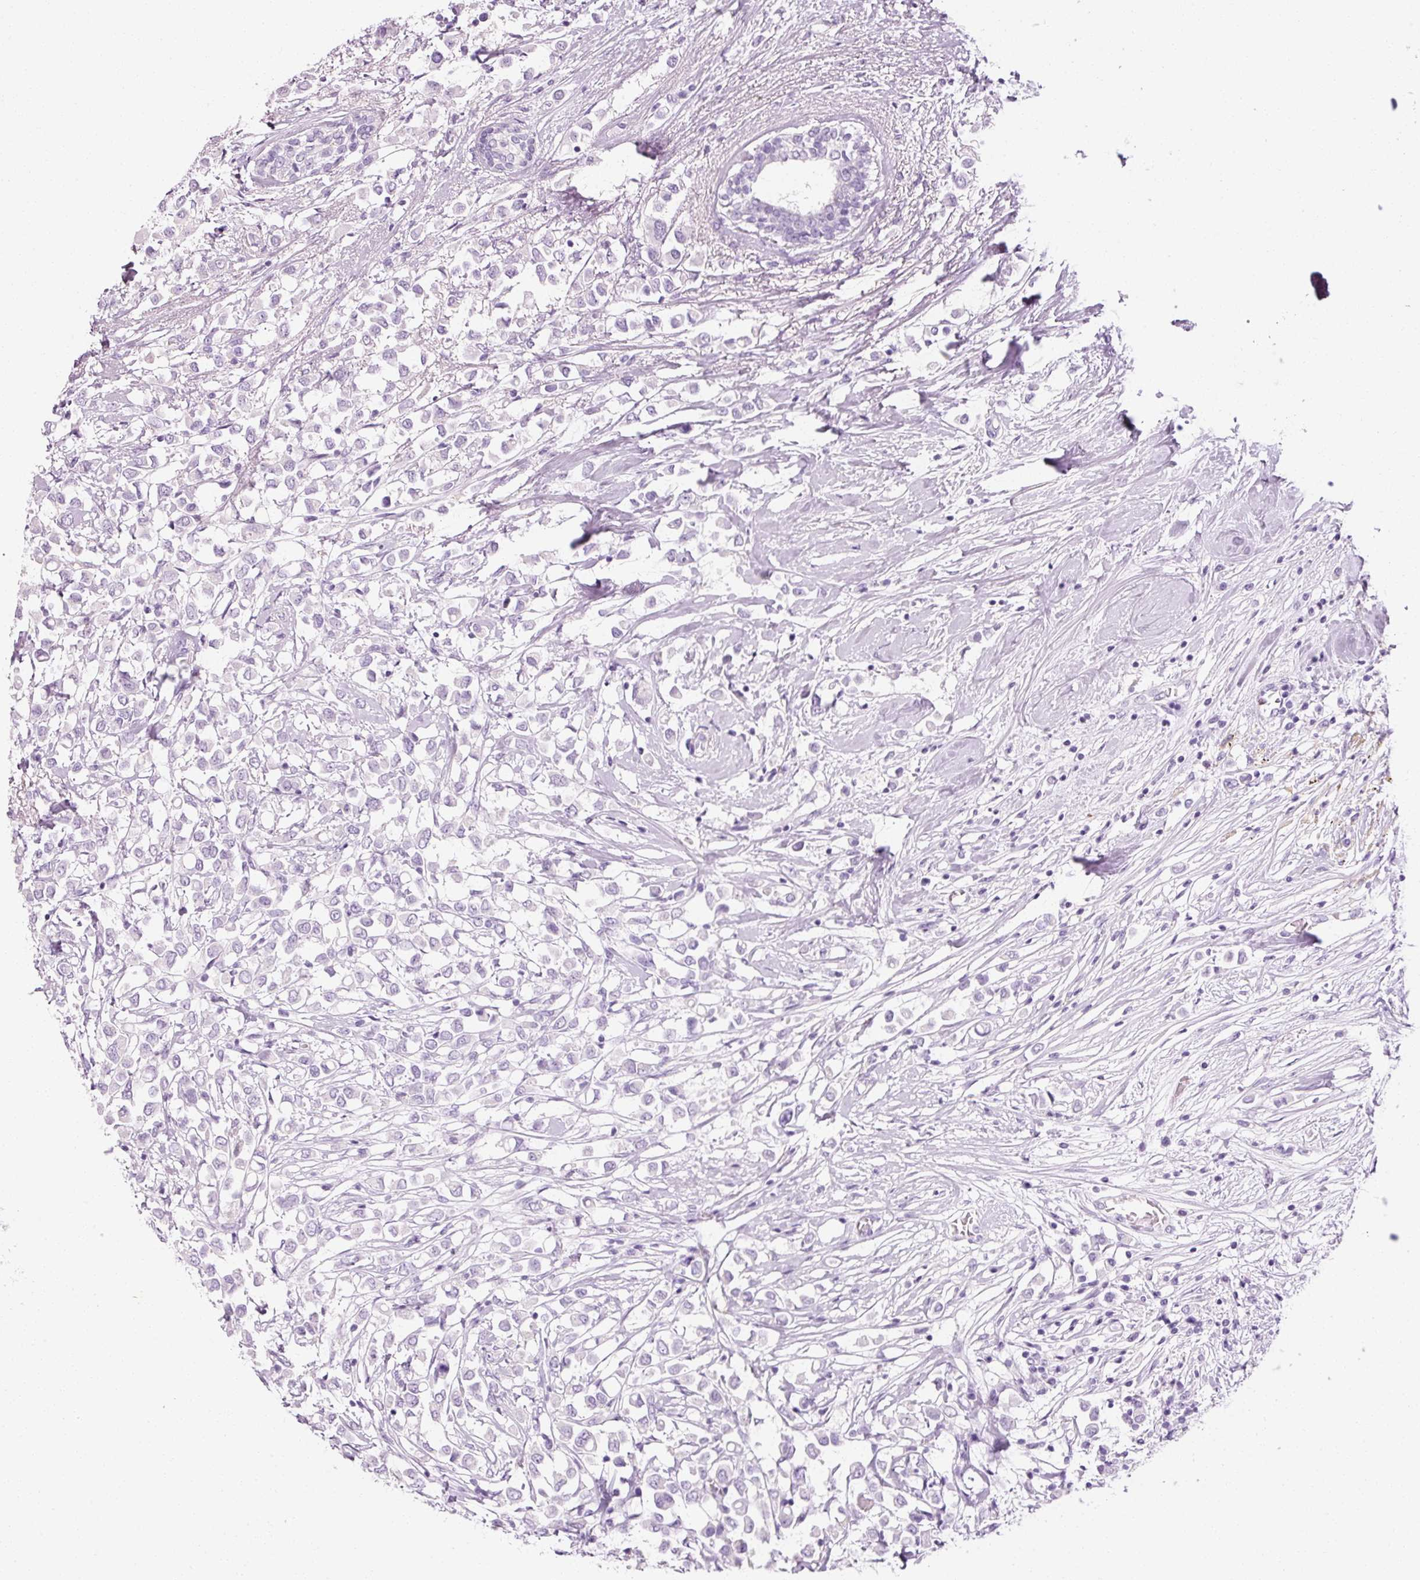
{"staining": {"intensity": "negative", "quantity": "none", "location": "none"}, "tissue": "breast cancer", "cell_type": "Tumor cells", "image_type": "cancer", "snomed": [{"axis": "morphology", "description": "Duct carcinoma"}, {"axis": "topography", "description": "Breast"}], "caption": "This is an immunohistochemistry (IHC) image of human breast infiltrating ductal carcinoma. There is no positivity in tumor cells.", "gene": "ANKRD20A1", "patient": {"sex": "female", "age": 61}}